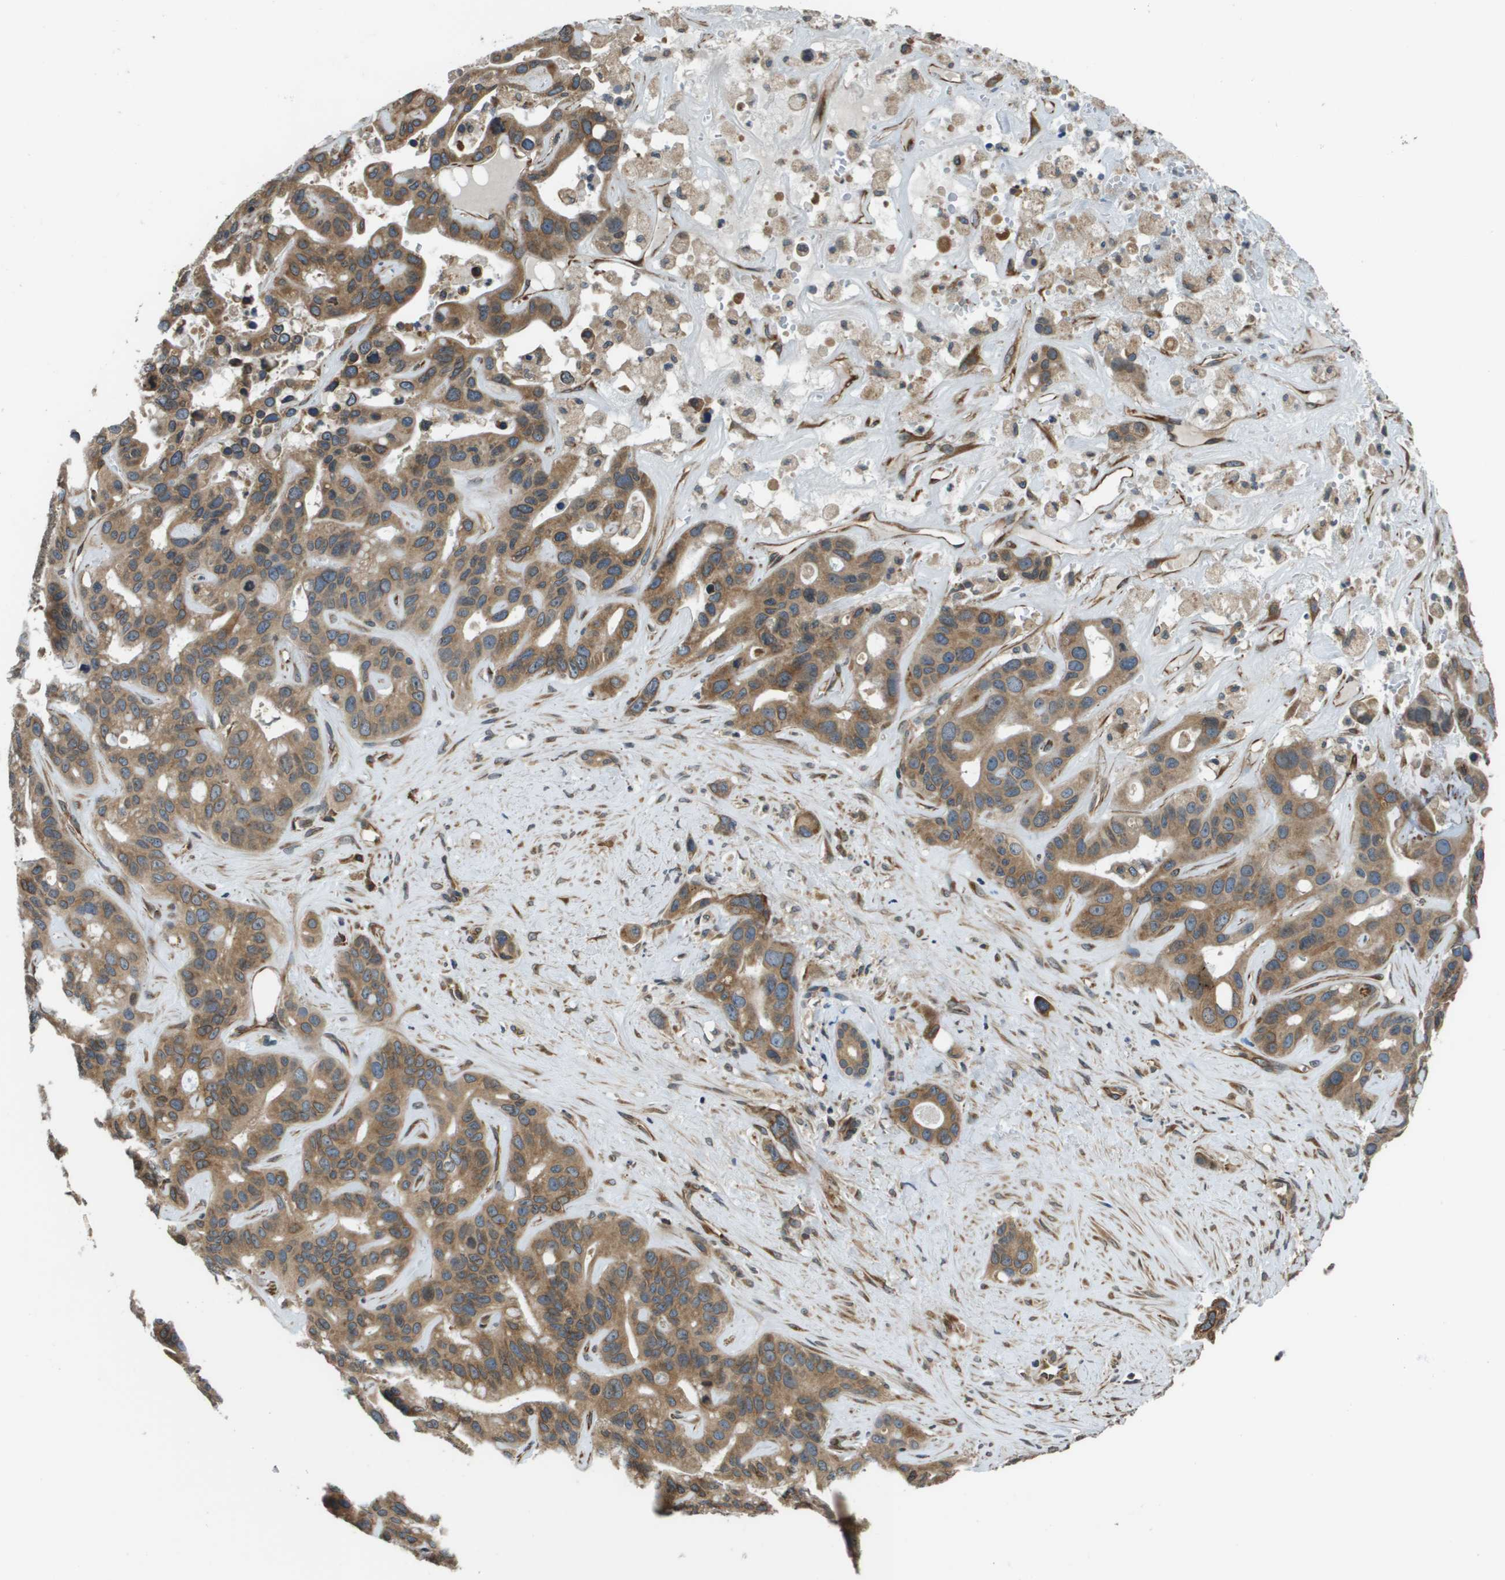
{"staining": {"intensity": "moderate", "quantity": ">75%", "location": "cytoplasmic/membranous"}, "tissue": "liver cancer", "cell_type": "Tumor cells", "image_type": "cancer", "snomed": [{"axis": "morphology", "description": "Cholangiocarcinoma"}, {"axis": "topography", "description": "Liver"}], "caption": "Immunohistochemistry histopathology image of human cholangiocarcinoma (liver) stained for a protein (brown), which exhibits medium levels of moderate cytoplasmic/membranous expression in approximately >75% of tumor cells.", "gene": "SEC62", "patient": {"sex": "female", "age": 65}}